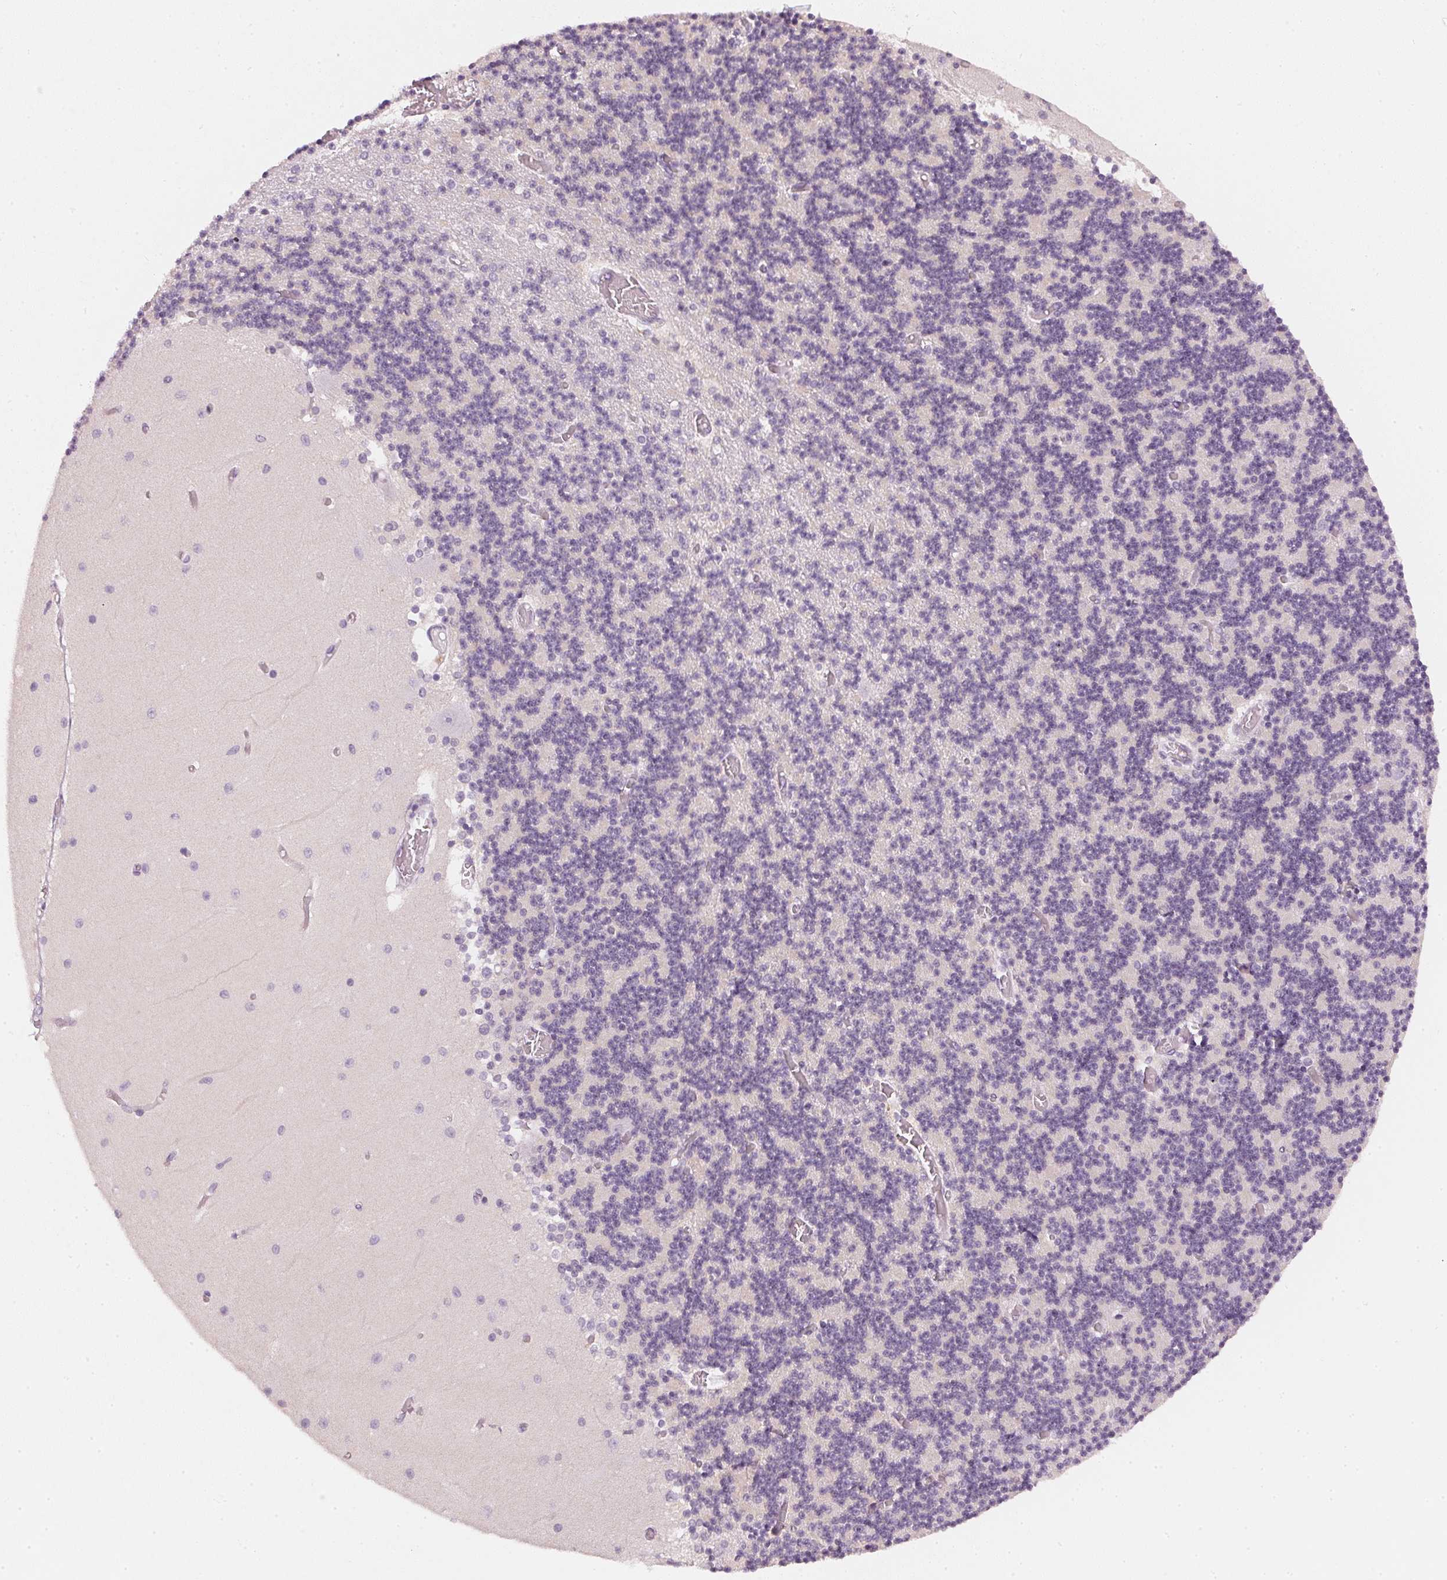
{"staining": {"intensity": "negative", "quantity": "none", "location": "none"}, "tissue": "cerebellum", "cell_type": "Cells in granular layer", "image_type": "normal", "snomed": [{"axis": "morphology", "description": "Normal tissue, NOS"}, {"axis": "topography", "description": "Cerebellum"}], "caption": "Unremarkable cerebellum was stained to show a protein in brown. There is no significant expression in cells in granular layer. (DAB immunohistochemistry (IHC) with hematoxylin counter stain).", "gene": "CHST4", "patient": {"sex": "female", "age": 28}}